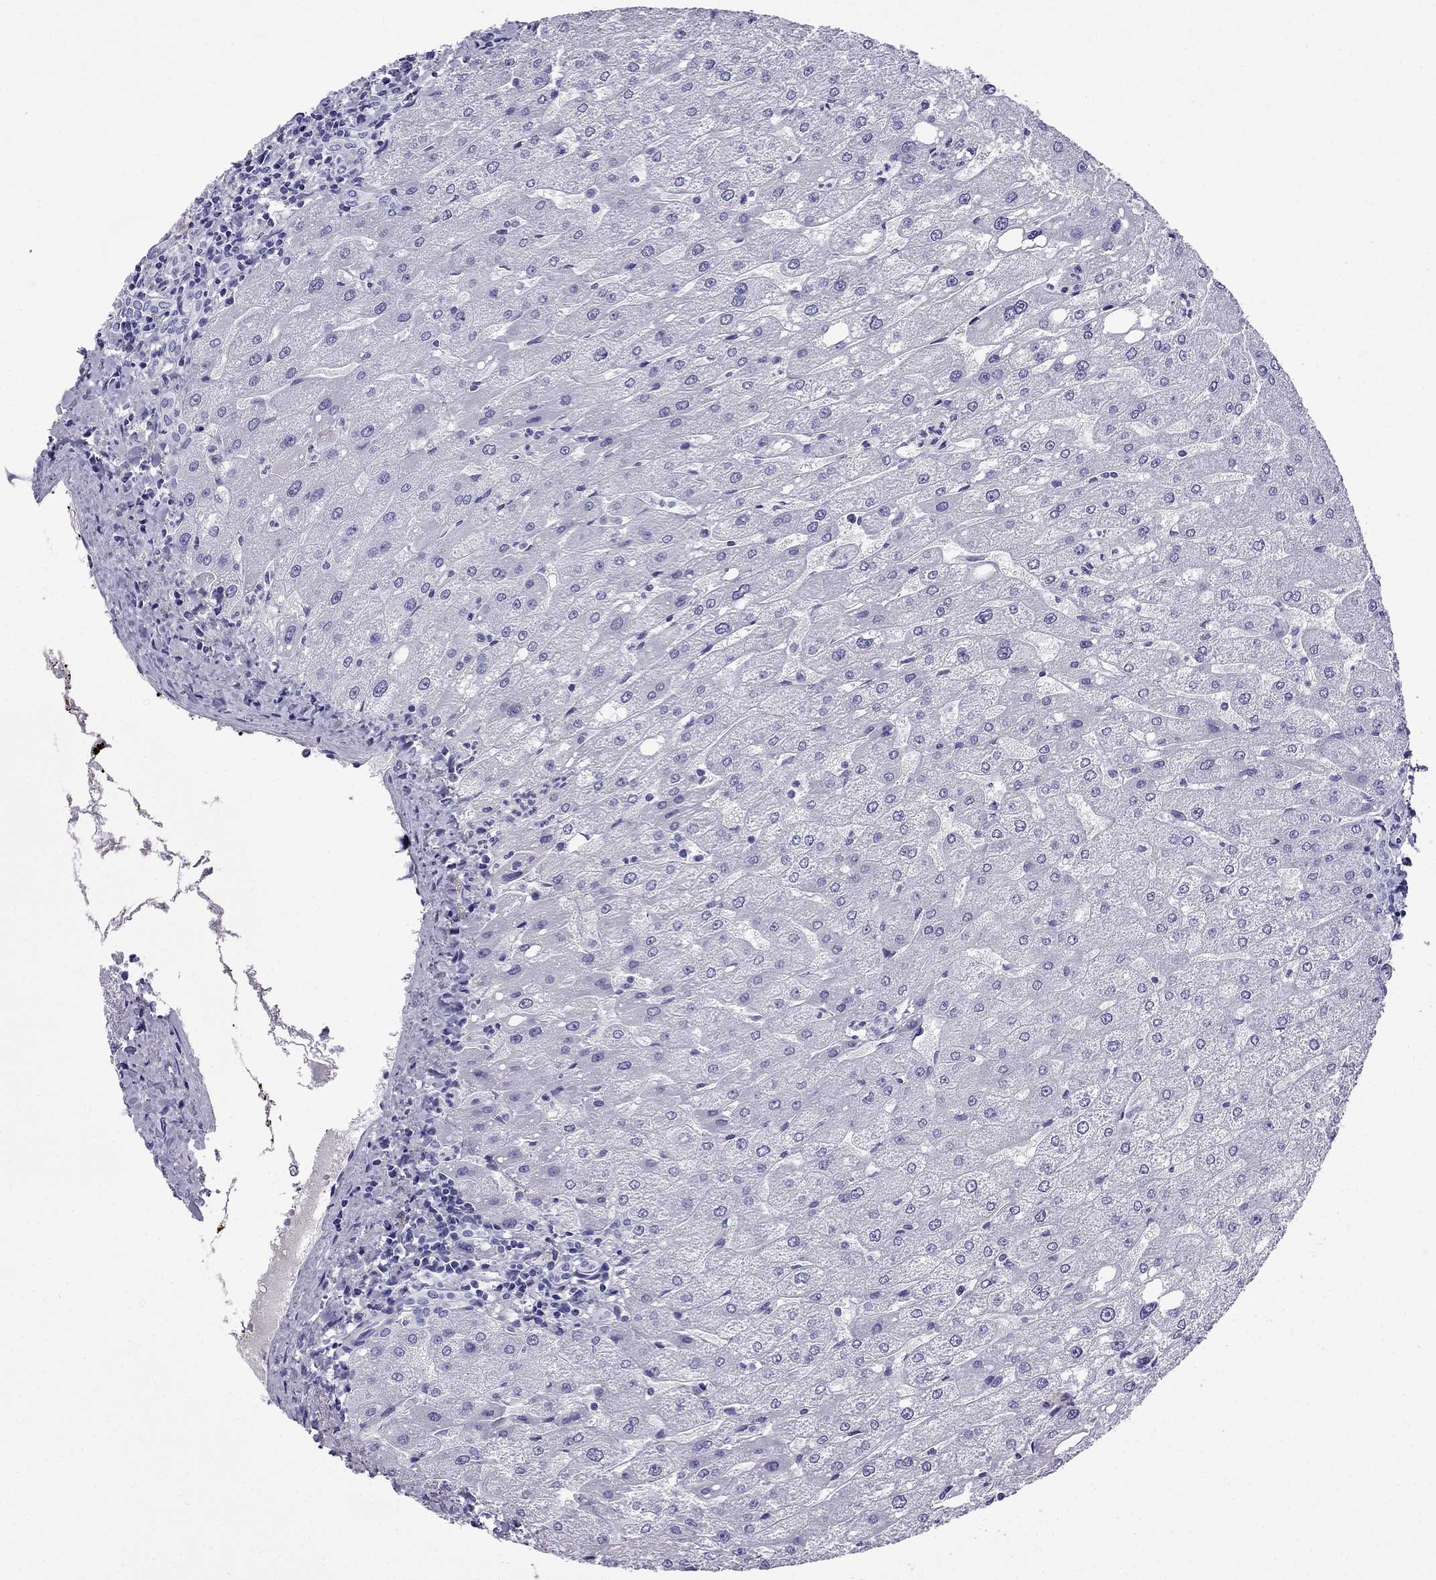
{"staining": {"intensity": "negative", "quantity": "none", "location": "none"}, "tissue": "liver", "cell_type": "Cholangiocytes", "image_type": "normal", "snomed": [{"axis": "morphology", "description": "Normal tissue, NOS"}, {"axis": "topography", "description": "Liver"}], "caption": "Image shows no significant protein staining in cholangiocytes of unremarkable liver. The staining is performed using DAB brown chromogen with nuclei counter-stained in using hematoxylin.", "gene": "ARR3", "patient": {"sex": "male", "age": 67}}